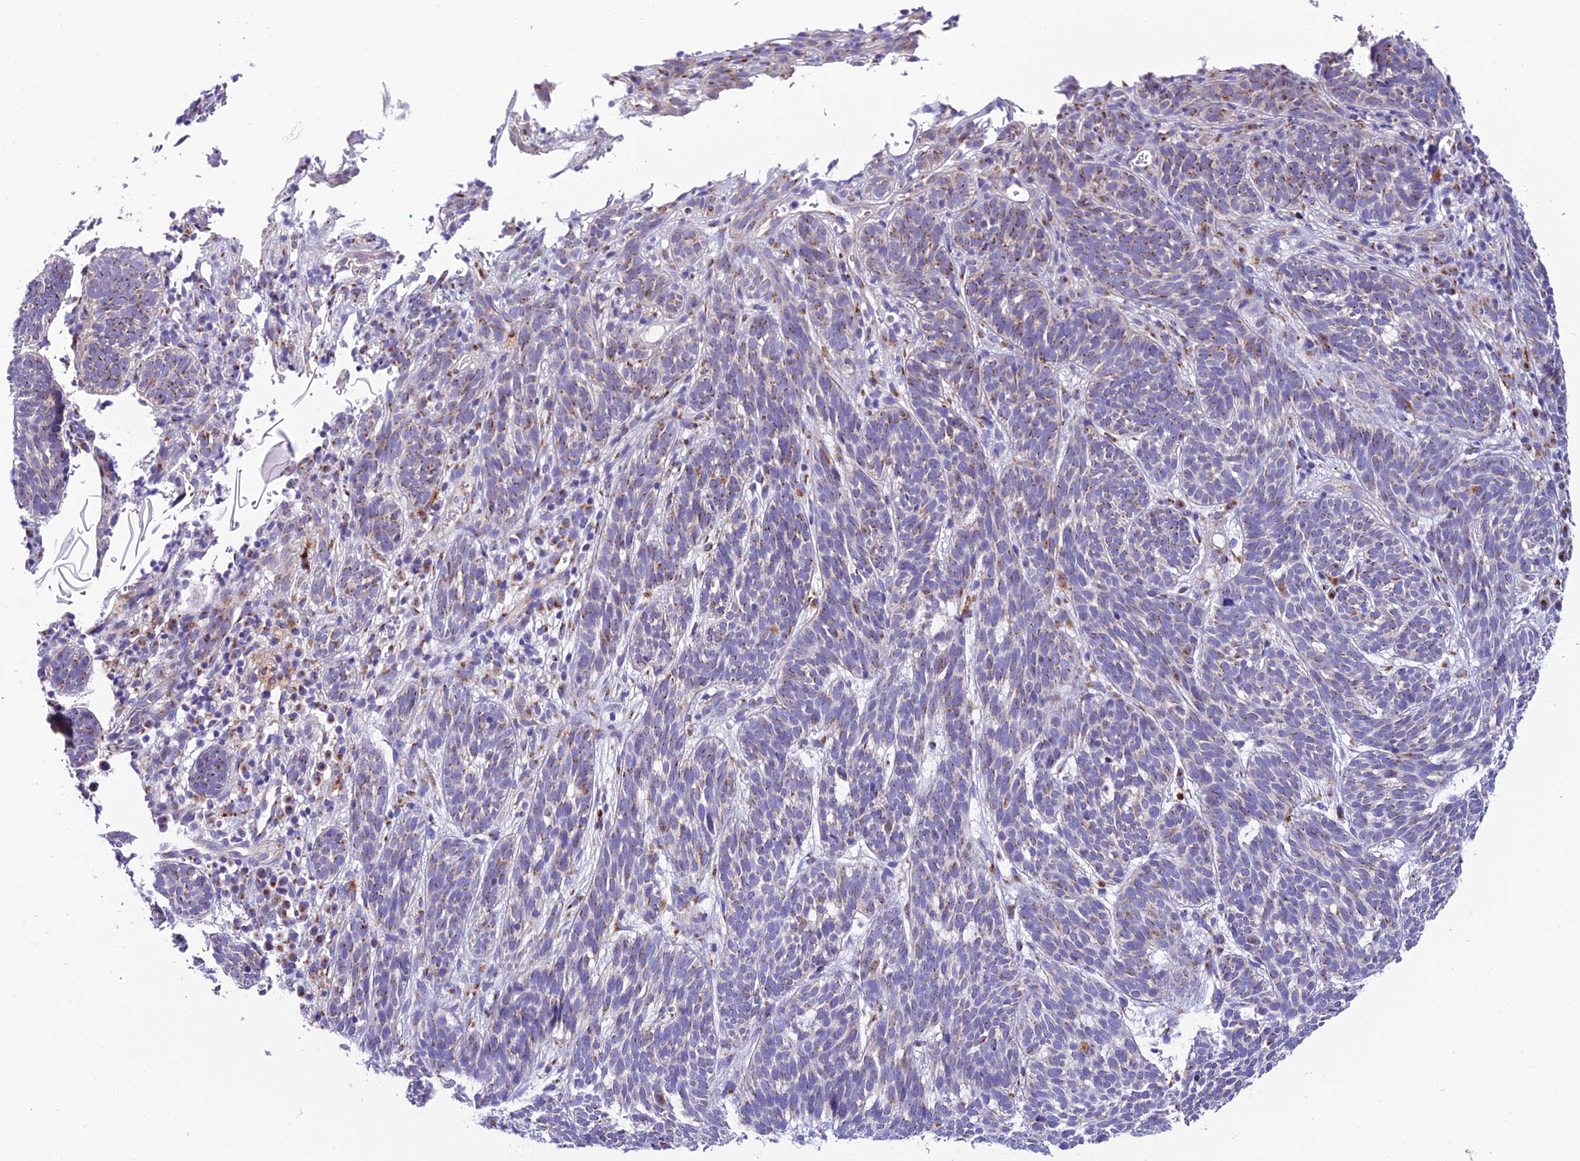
{"staining": {"intensity": "moderate", "quantity": "<25%", "location": "cytoplasmic/membranous"}, "tissue": "skin cancer", "cell_type": "Tumor cells", "image_type": "cancer", "snomed": [{"axis": "morphology", "description": "Basal cell carcinoma"}, {"axis": "topography", "description": "Skin"}], "caption": "Protein analysis of skin cancer (basal cell carcinoma) tissue reveals moderate cytoplasmic/membranous expression in approximately <25% of tumor cells.", "gene": "LACTB2", "patient": {"sex": "male", "age": 71}}